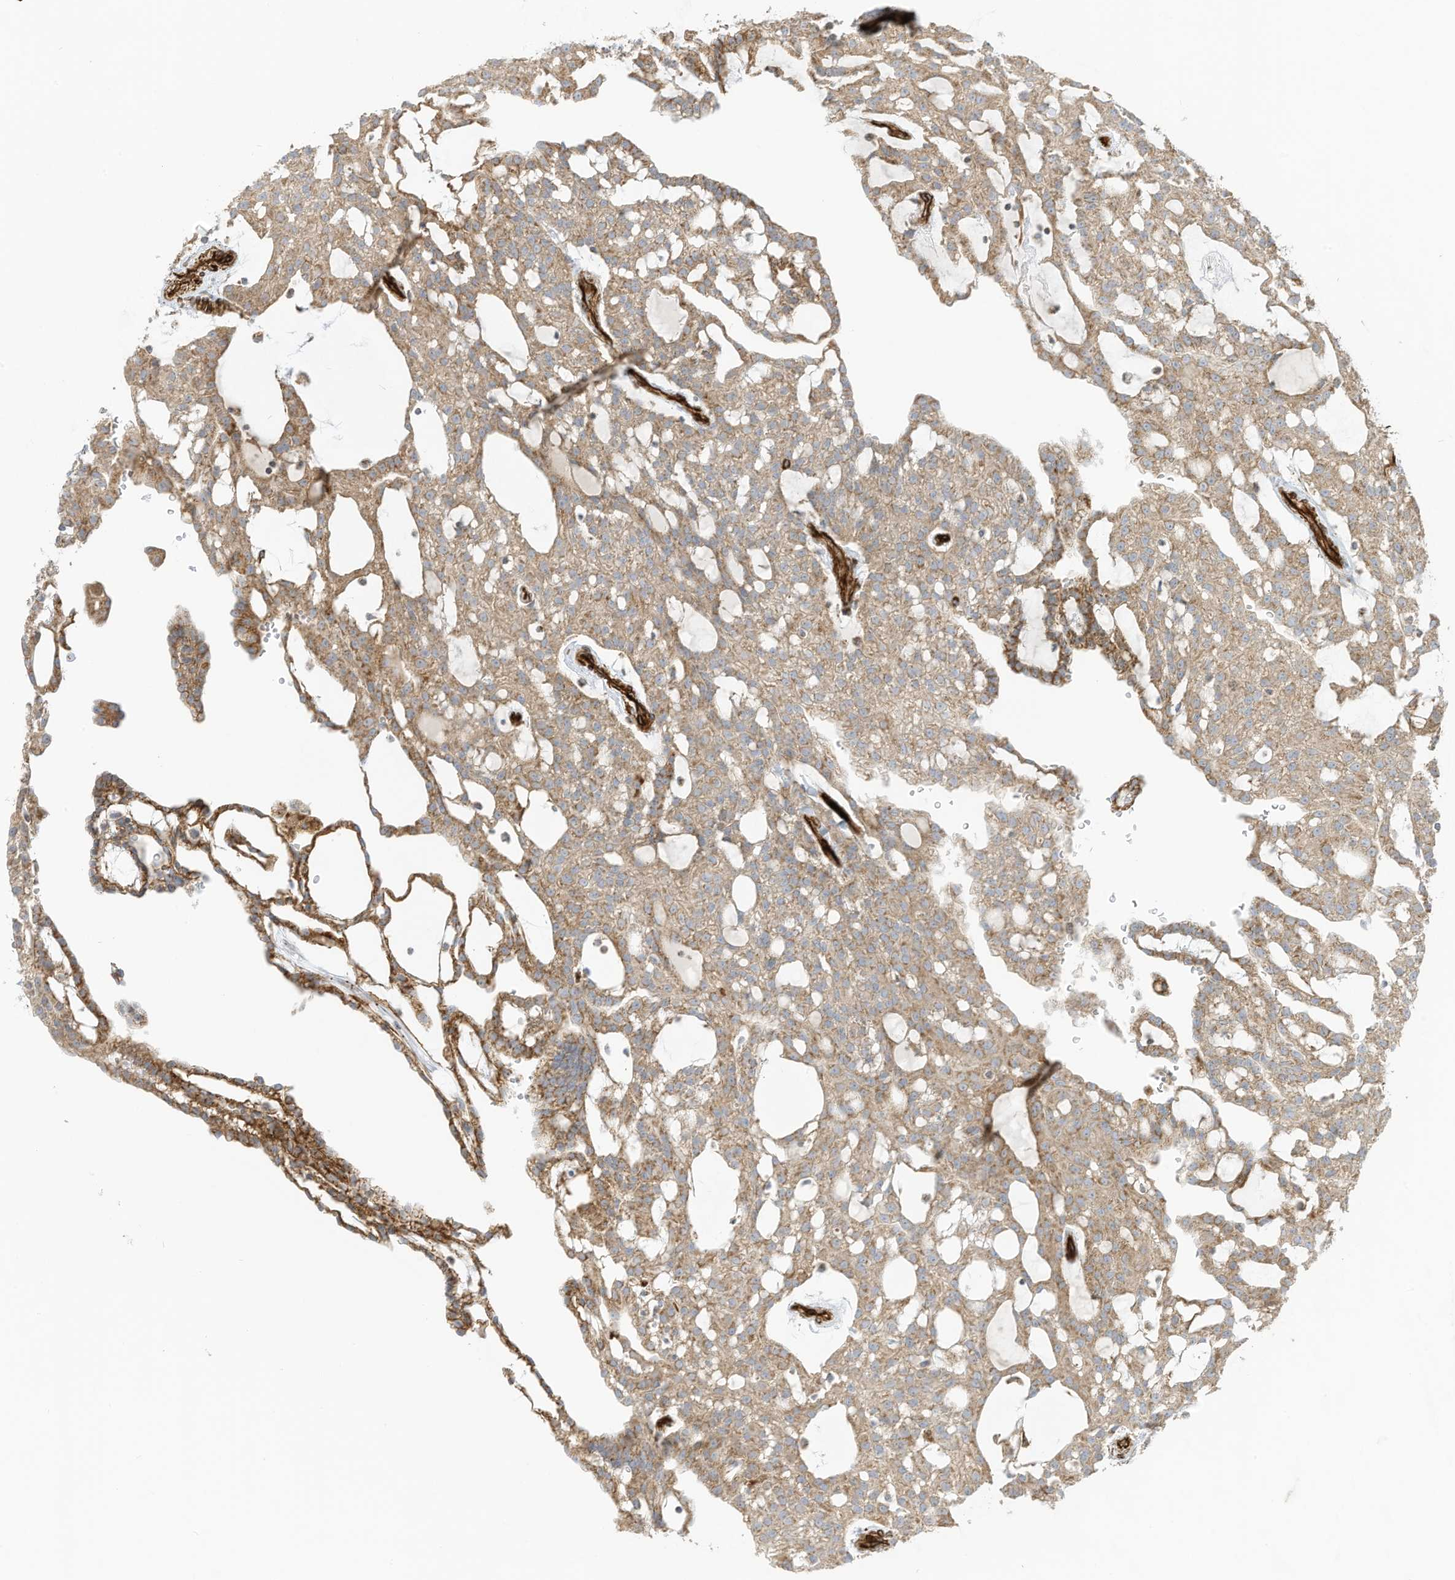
{"staining": {"intensity": "moderate", "quantity": ">75%", "location": "cytoplasmic/membranous"}, "tissue": "renal cancer", "cell_type": "Tumor cells", "image_type": "cancer", "snomed": [{"axis": "morphology", "description": "Adenocarcinoma, NOS"}, {"axis": "topography", "description": "Kidney"}], "caption": "Moderate cytoplasmic/membranous positivity for a protein is appreciated in approximately >75% of tumor cells of adenocarcinoma (renal) using immunohistochemistry (IHC).", "gene": "ABCB7", "patient": {"sex": "male", "age": 63}}